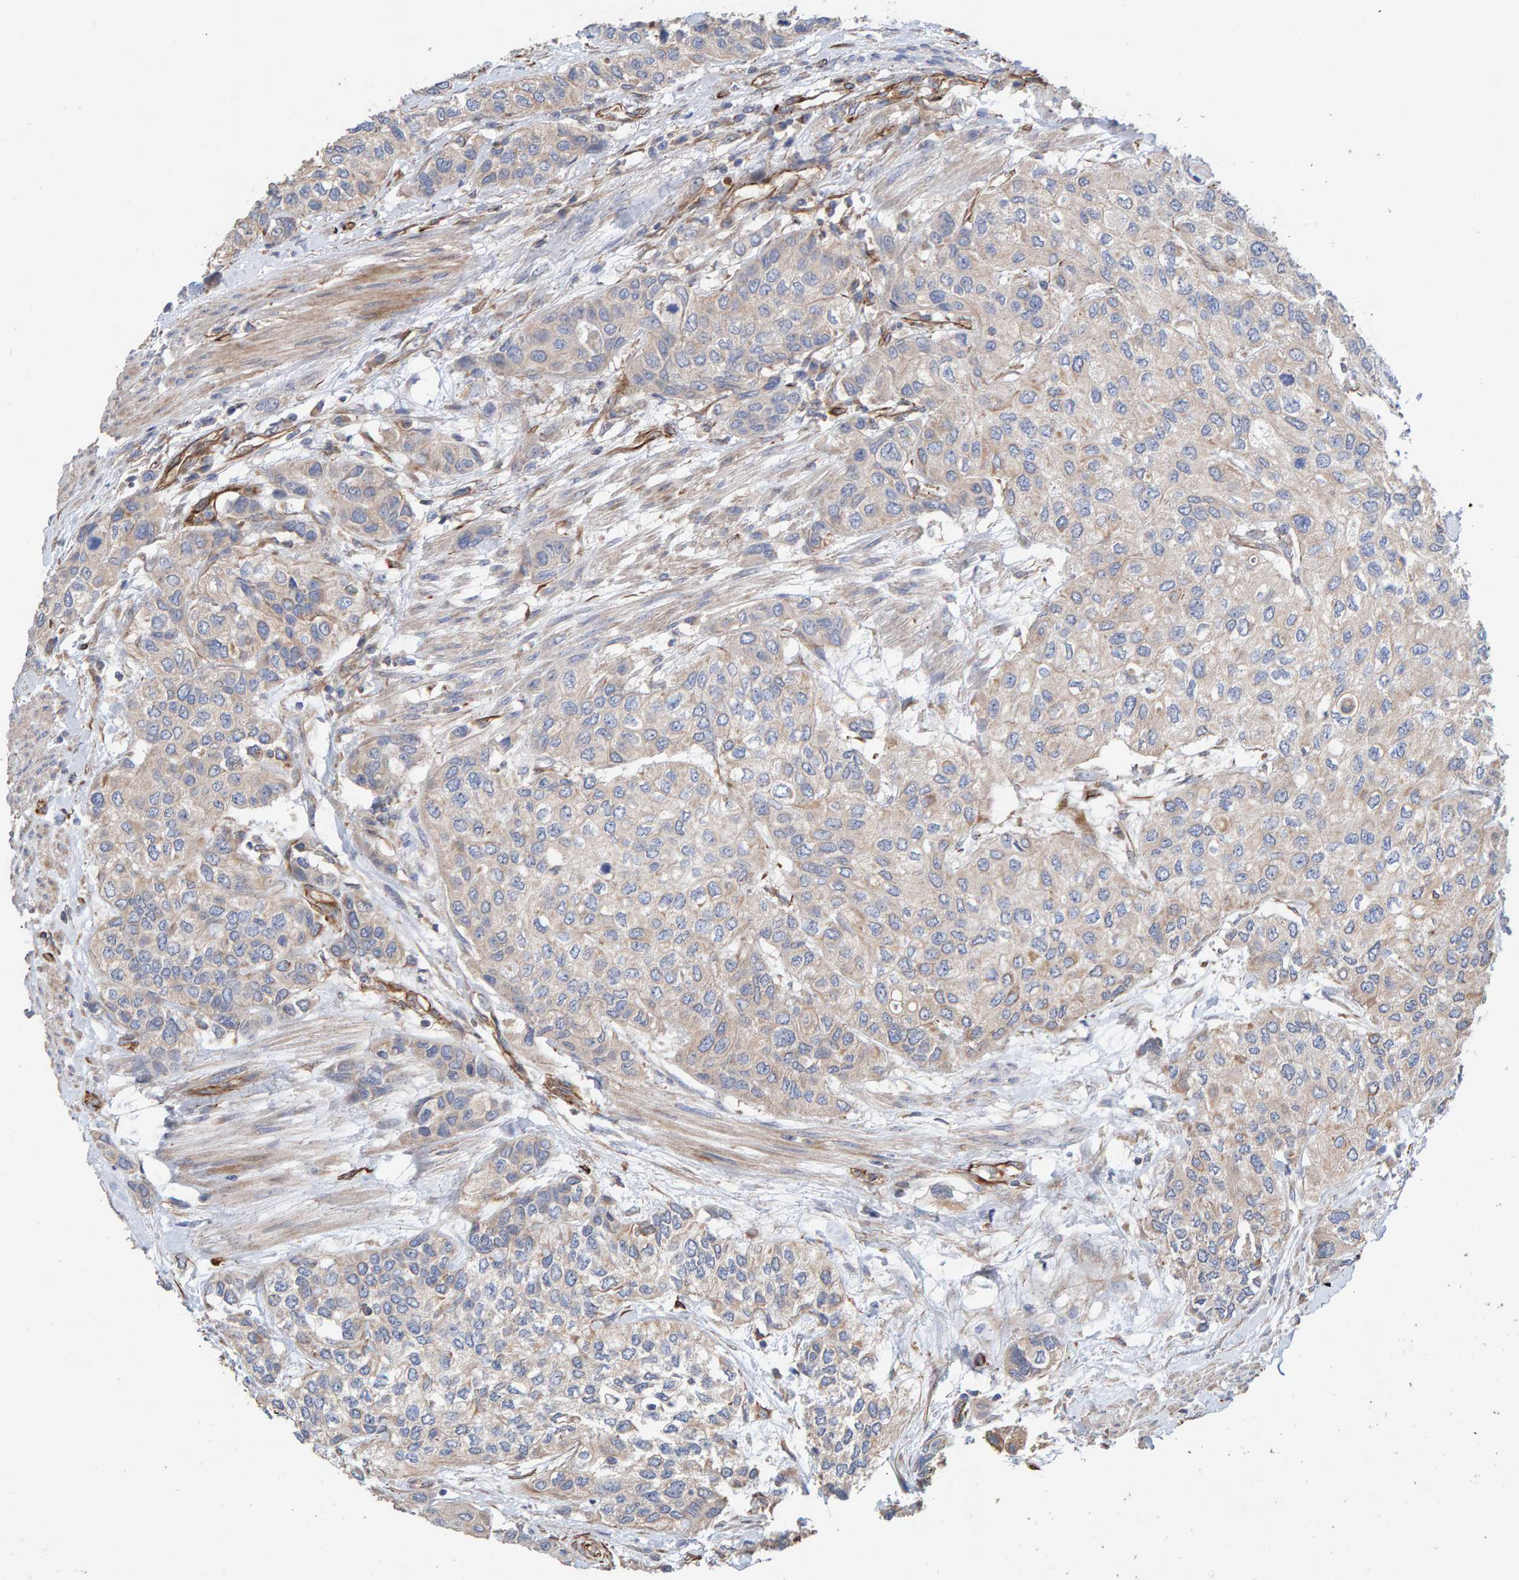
{"staining": {"intensity": "weak", "quantity": "<25%", "location": "cytoplasmic/membranous"}, "tissue": "urothelial cancer", "cell_type": "Tumor cells", "image_type": "cancer", "snomed": [{"axis": "morphology", "description": "Urothelial carcinoma, High grade"}, {"axis": "topography", "description": "Urinary bladder"}], "caption": "Tumor cells show no significant expression in urothelial cancer.", "gene": "ZNF347", "patient": {"sex": "female", "age": 56}}